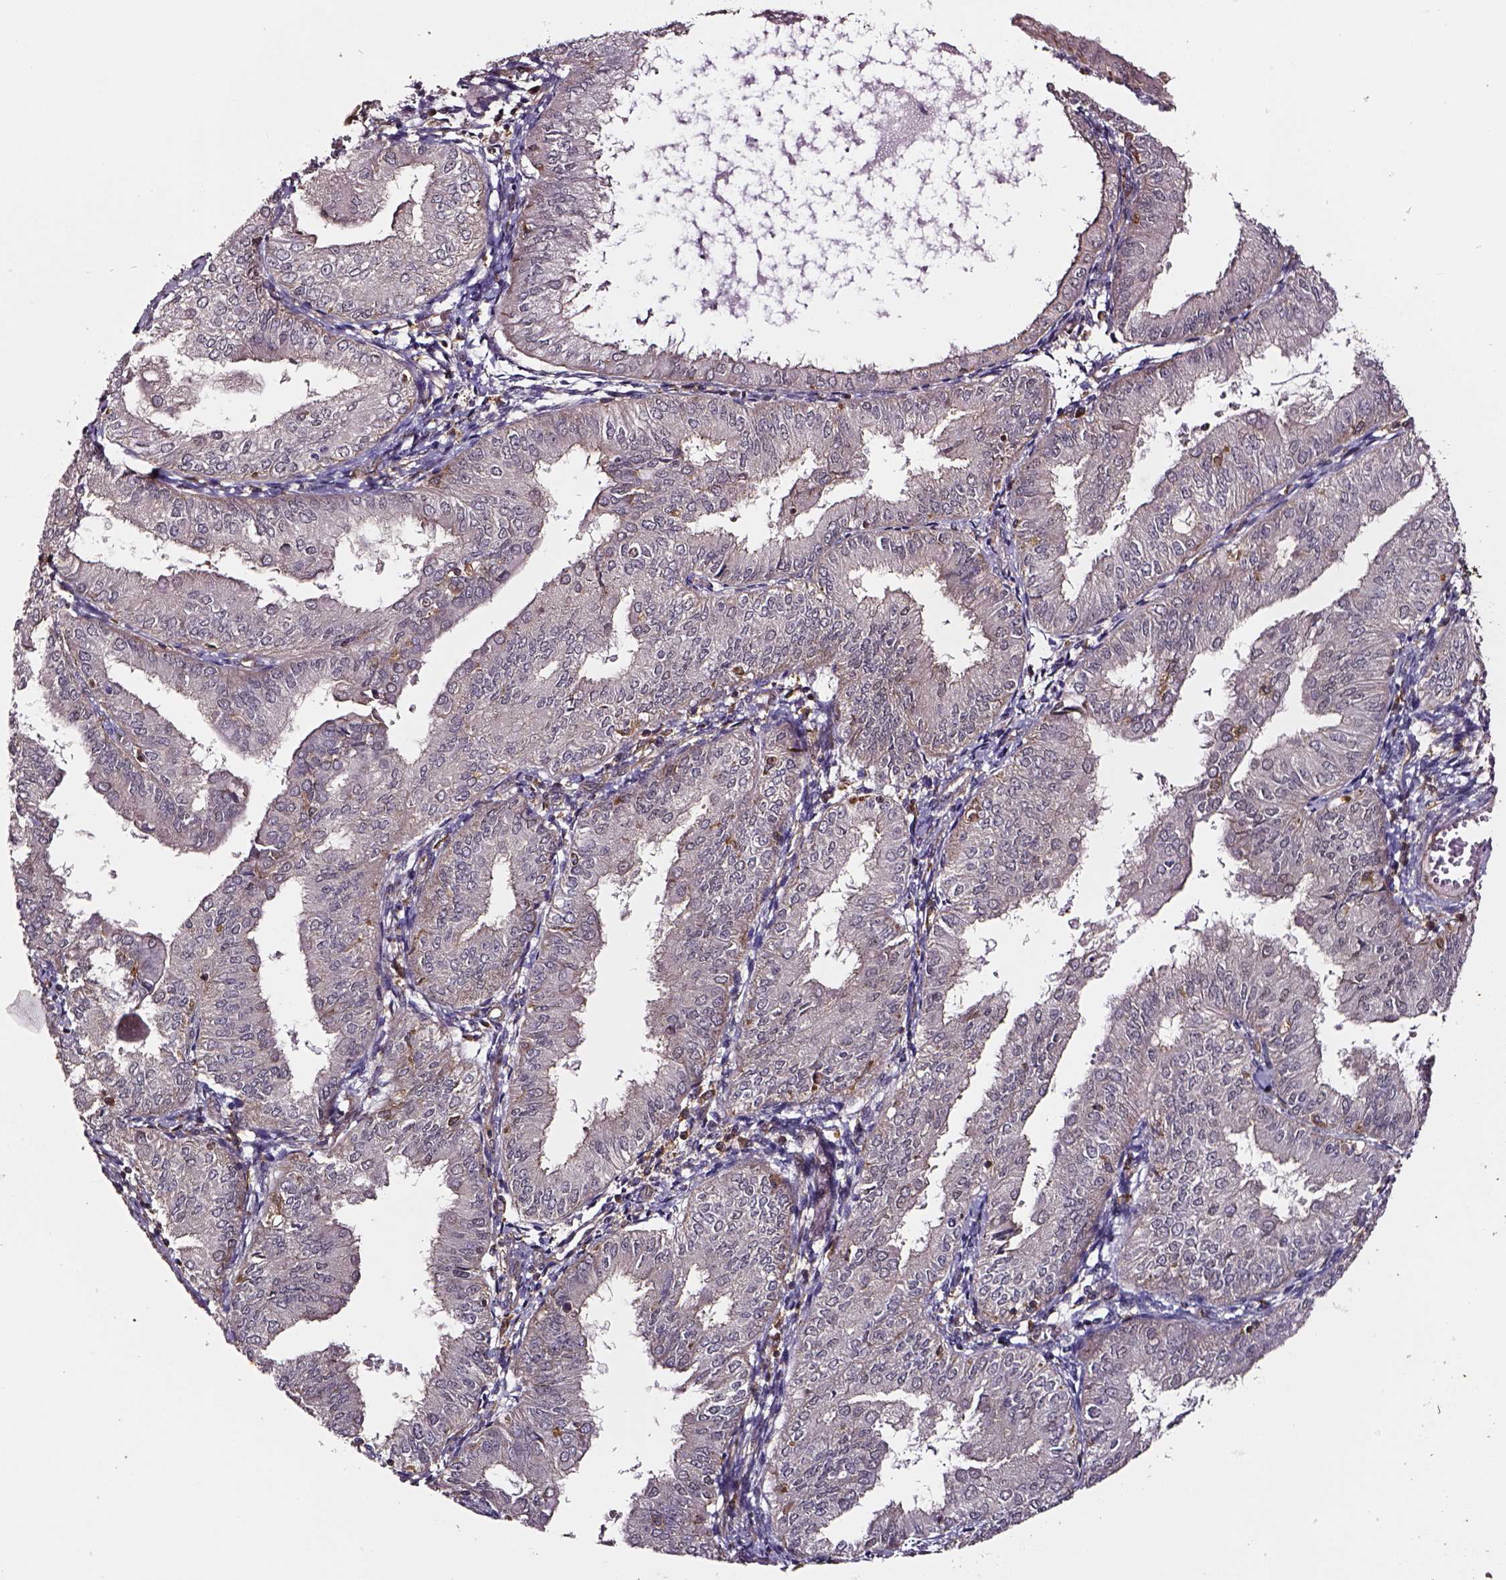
{"staining": {"intensity": "weak", "quantity": "<25%", "location": "cytoplasmic/membranous"}, "tissue": "endometrial cancer", "cell_type": "Tumor cells", "image_type": "cancer", "snomed": [{"axis": "morphology", "description": "Adenocarcinoma, NOS"}, {"axis": "topography", "description": "Endometrium"}], "caption": "Immunohistochemical staining of human endometrial adenocarcinoma reveals no significant positivity in tumor cells. (DAB (3,3'-diaminobenzidine) immunohistochemistry (IHC), high magnification).", "gene": "RASSF5", "patient": {"sex": "female", "age": 53}}